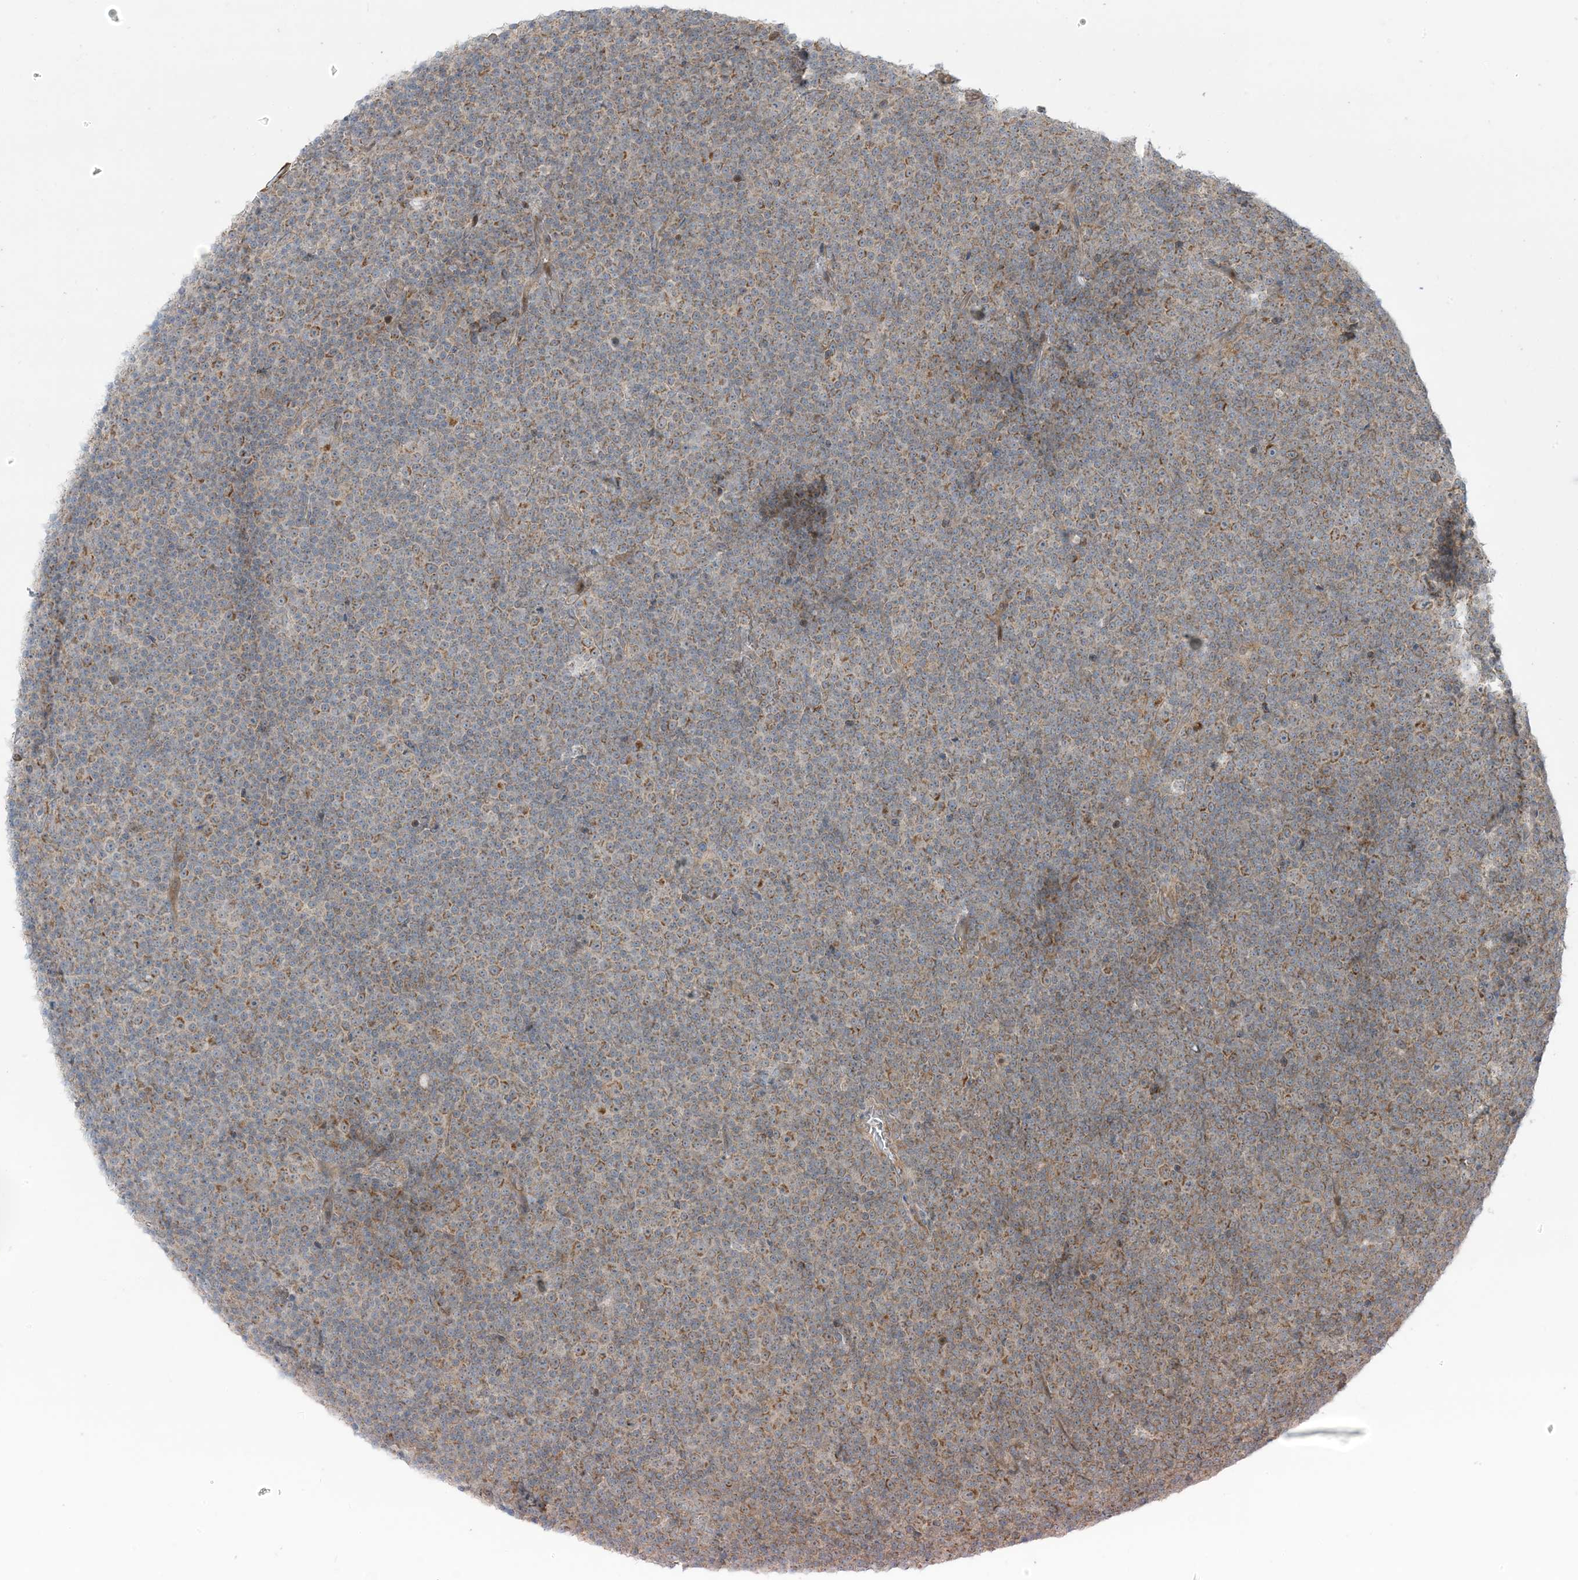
{"staining": {"intensity": "moderate", "quantity": ">75%", "location": "cytoplasmic/membranous"}, "tissue": "lymphoma", "cell_type": "Tumor cells", "image_type": "cancer", "snomed": [{"axis": "morphology", "description": "Malignant lymphoma, non-Hodgkin's type, Low grade"}, {"axis": "topography", "description": "Lymph node"}], "caption": "Low-grade malignant lymphoma, non-Hodgkin's type stained for a protein (brown) displays moderate cytoplasmic/membranous positive positivity in about >75% of tumor cells.", "gene": "PHLDB2", "patient": {"sex": "female", "age": 67}}